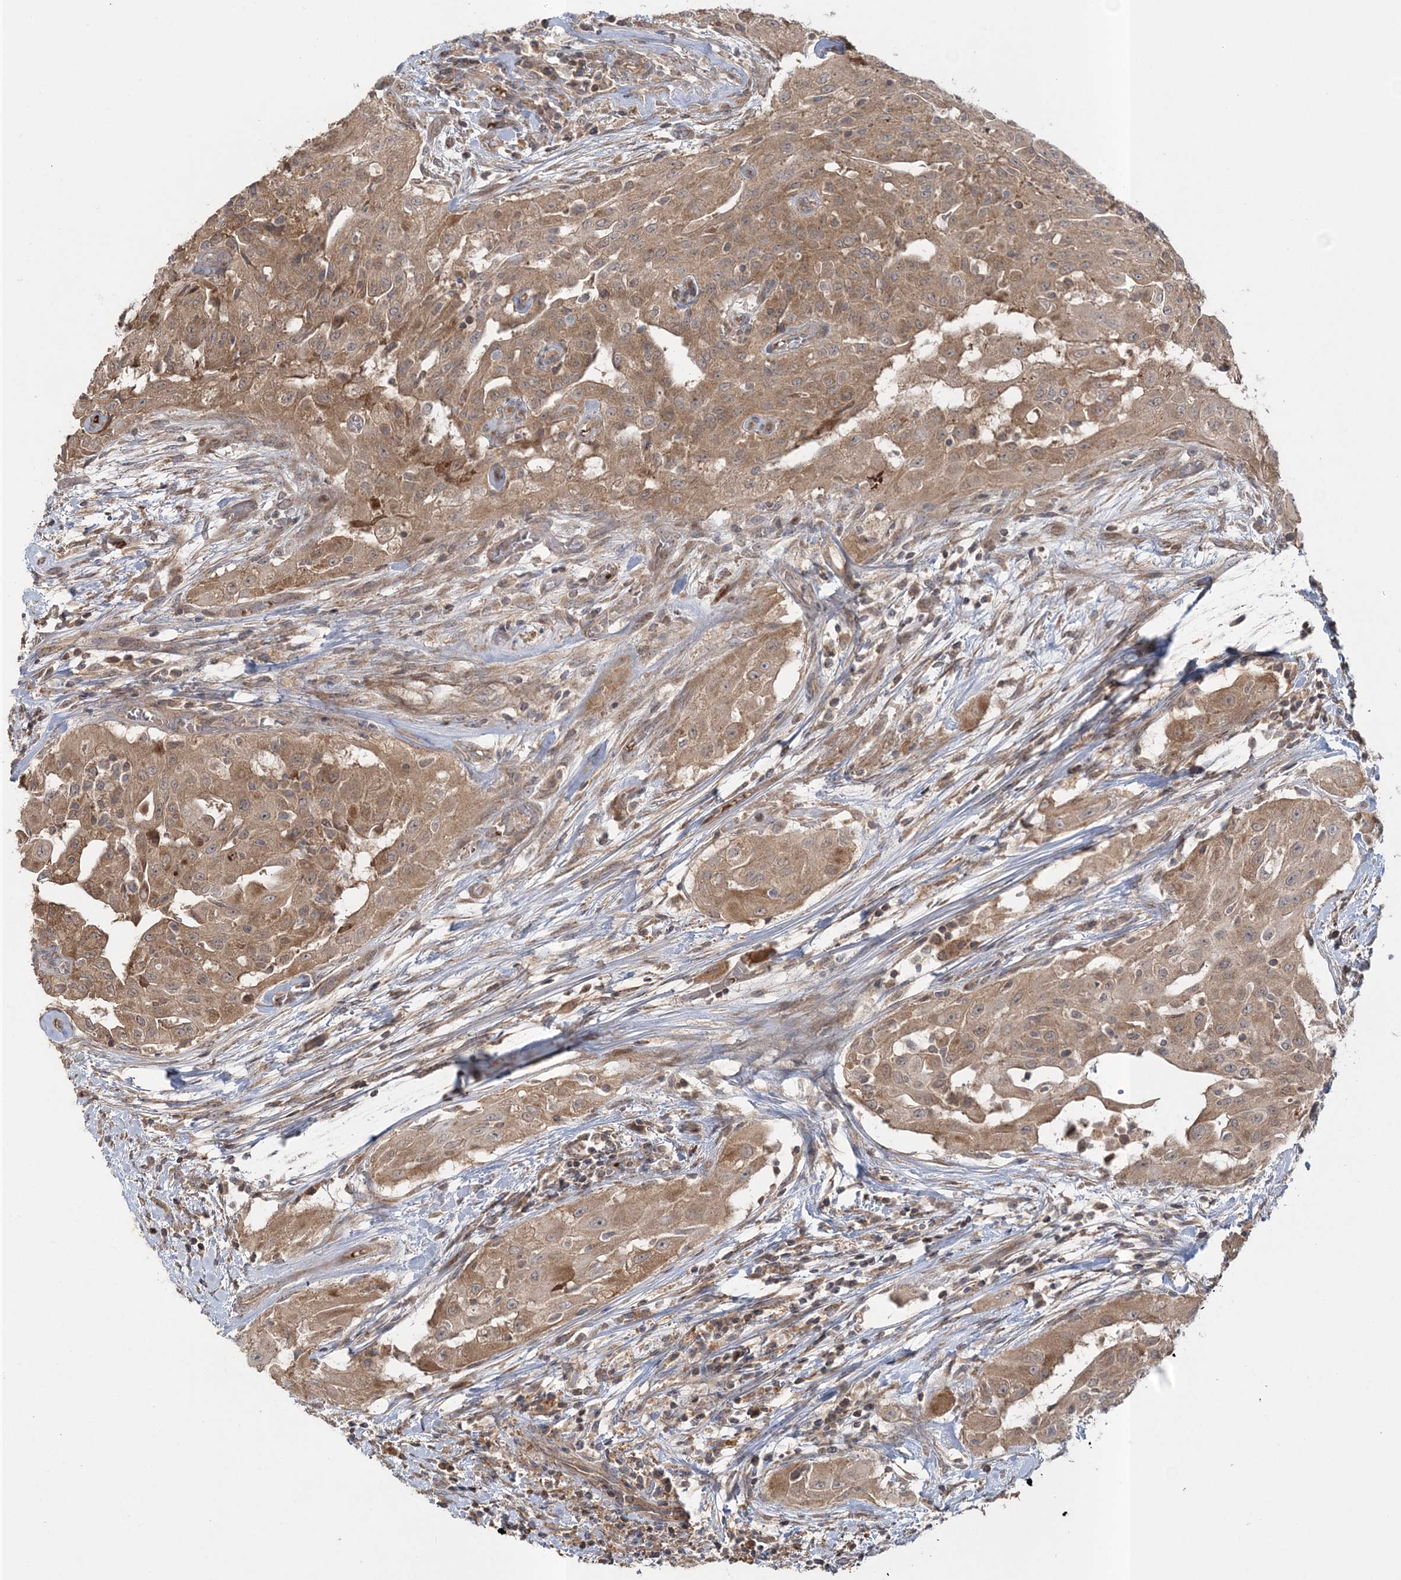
{"staining": {"intensity": "moderate", "quantity": ">75%", "location": "cytoplasmic/membranous"}, "tissue": "thyroid cancer", "cell_type": "Tumor cells", "image_type": "cancer", "snomed": [{"axis": "morphology", "description": "Papillary adenocarcinoma, NOS"}, {"axis": "topography", "description": "Thyroid gland"}], "caption": "A brown stain shows moderate cytoplasmic/membranous positivity of a protein in human thyroid cancer (papillary adenocarcinoma) tumor cells.", "gene": "MOCS2", "patient": {"sex": "female", "age": 59}}